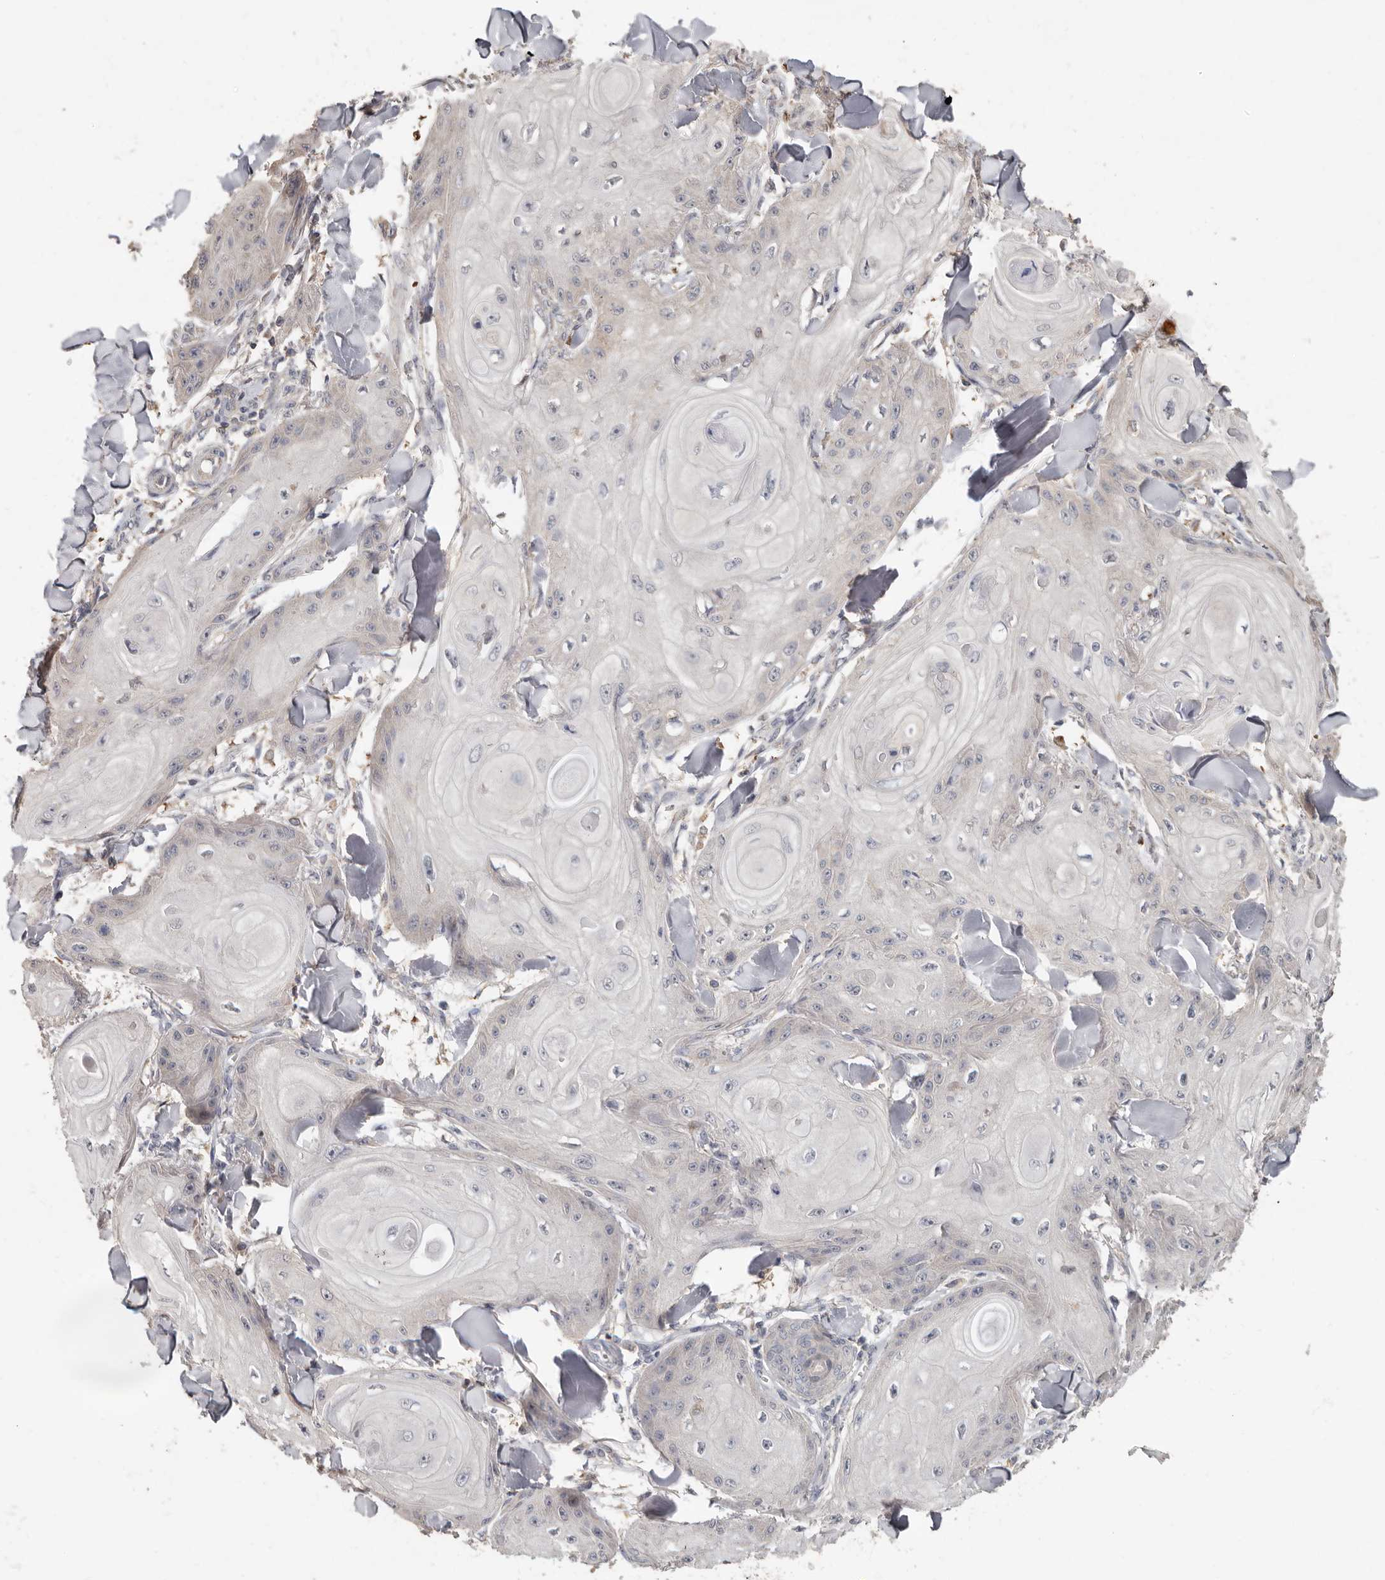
{"staining": {"intensity": "negative", "quantity": "none", "location": "none"}, "tissue": "skin cancer", "cell_type": "Tumor cells", "image_type": "cancer", "snomed": [{"axis": "morphology", "description": "Squamous cell carcinoma, NOS"}, {"axis": "topography", "description": "Skin"}], "caption": "This is a photomicrograph of IHC staining of squamous cell carcinoma (skin), which shows no expression in tumor cells.", "gene": "KIF26B", "patient": {"sex": "male", "age": 74}}